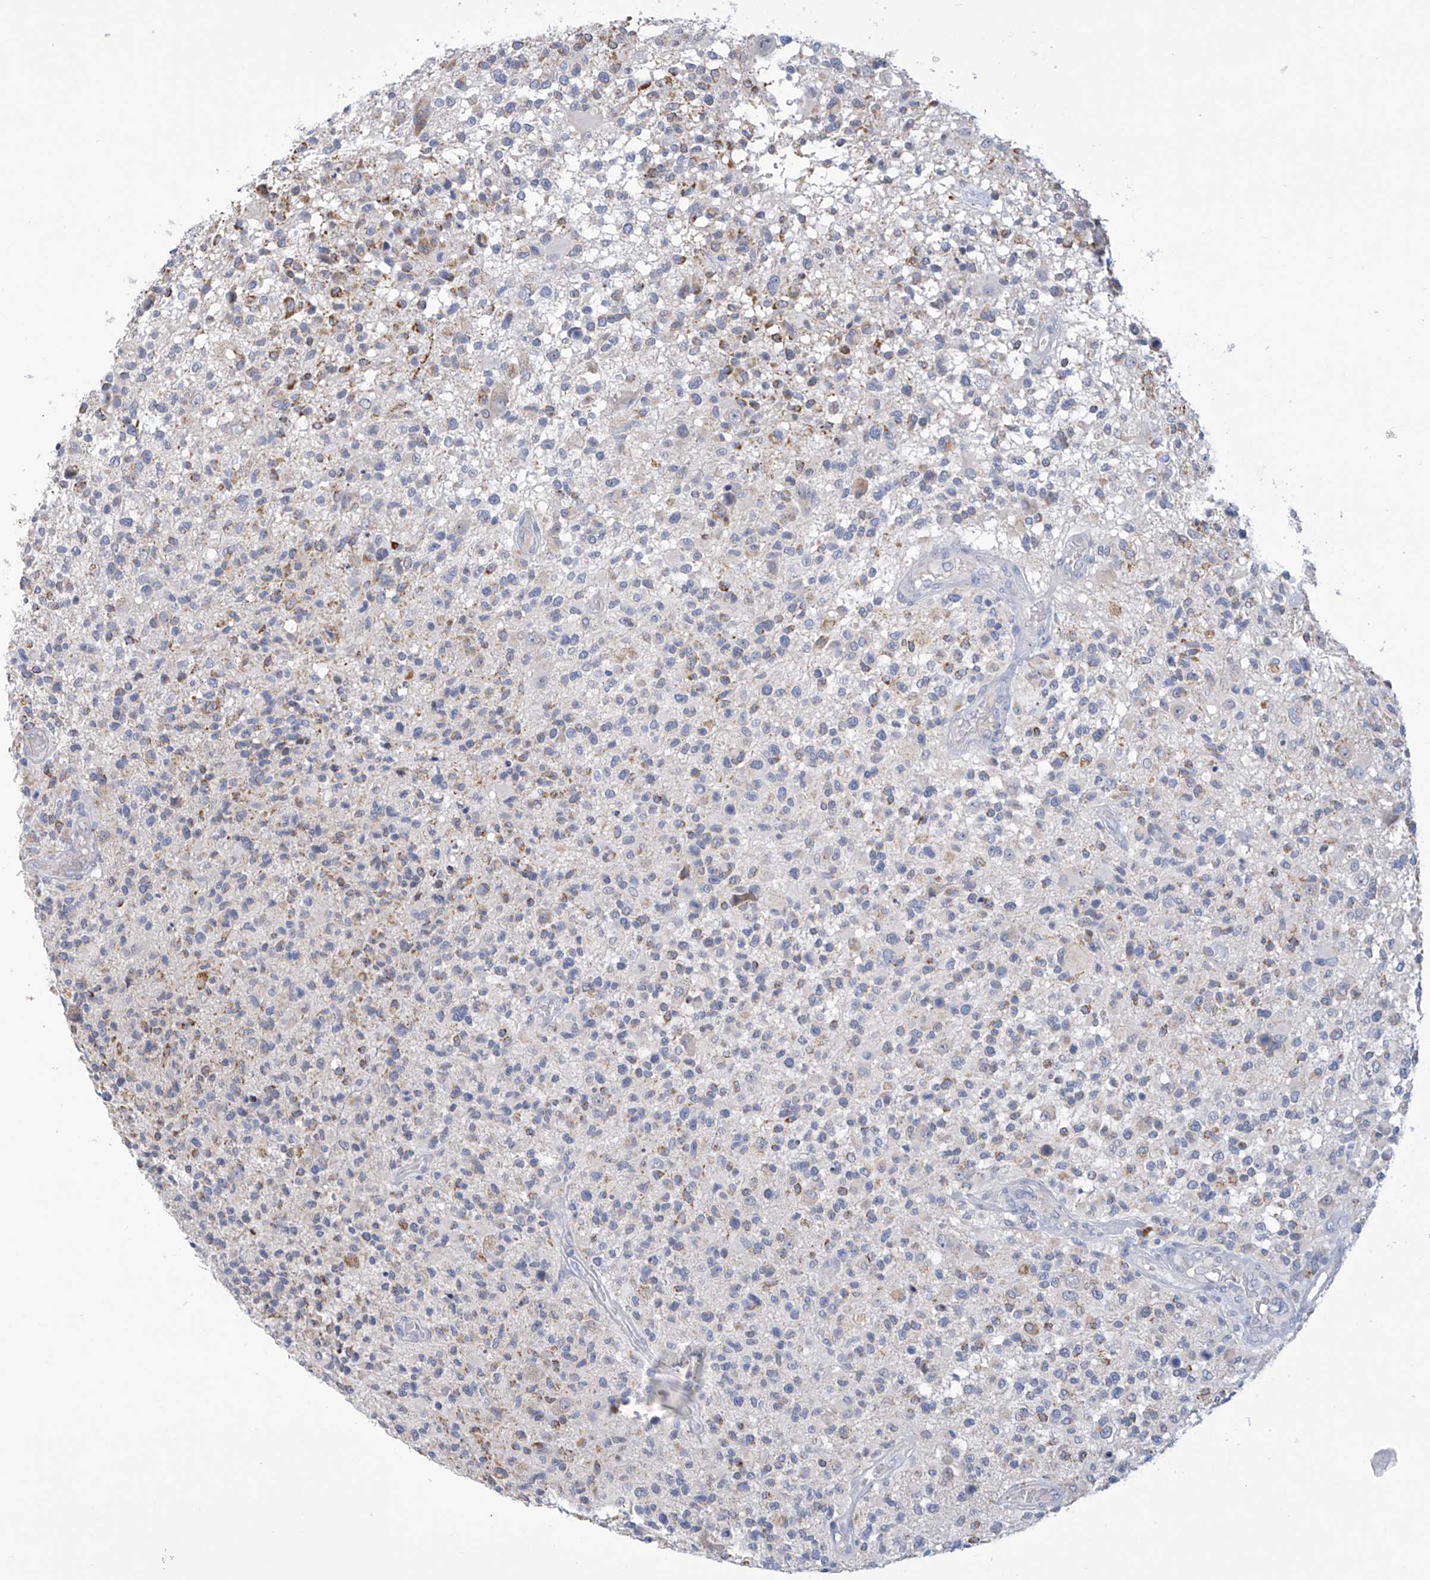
{"staining": {"intensity": "negative", "quantity": "none", "location": "none"}, "tissue": "glioma", "cell_type": "Tumor cells", "image_type": "cancer", "snomed": [{"axis": "morphology", "description": "Glioma, malignant, High grade"}, {"axis": "morphology", "description": "Glioblastoma, NOS"}, {"axis": "topography", "description": "Brain"}], "caption": "Photomicrograph shows no protein expression in tumor cells of glioma tissue.", "gene": "IBA57", "patient": {"sex": "male", "age": 60}}